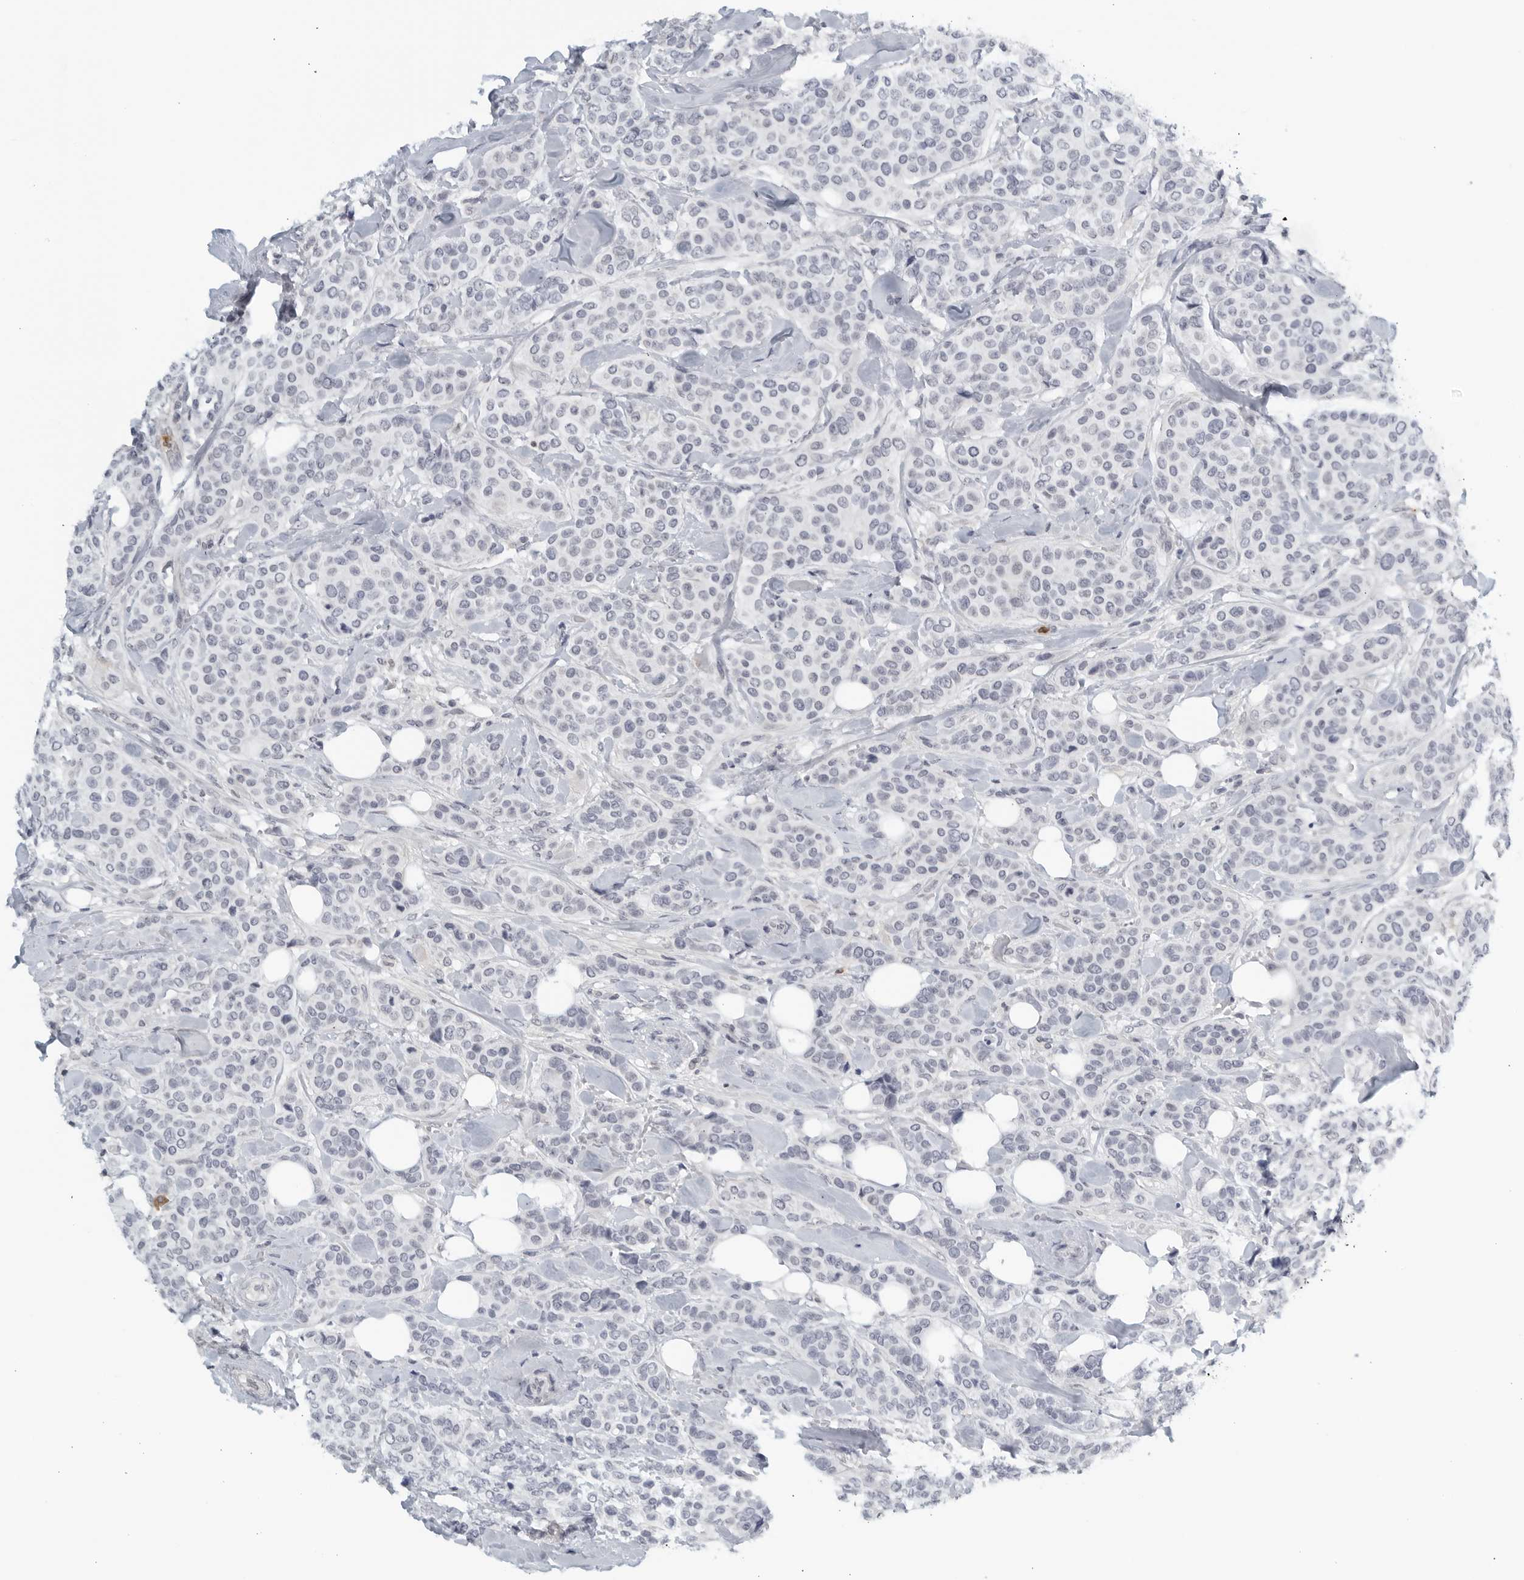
{"staining": {"intensity": "negative", "quantity": "none", "location": "none"}, "tissue": "breast cancer", "cell_type": "Tumor cells", "image_type": "cancer", "snomed": [{"axis": "morphology", "description": "Lobular carcinoma"}, {"axis": "topography", "description": "Breast"}], "caption": "The image exhibits no significant expression in tumor cells of breast cancer (lobular carcinoma). The staining is performed using DAB brown chromogen with nuclei counter-stained in using hematoxylin.", "gene": "KLK7", "patient": {"sex": "female", "age": 51}}